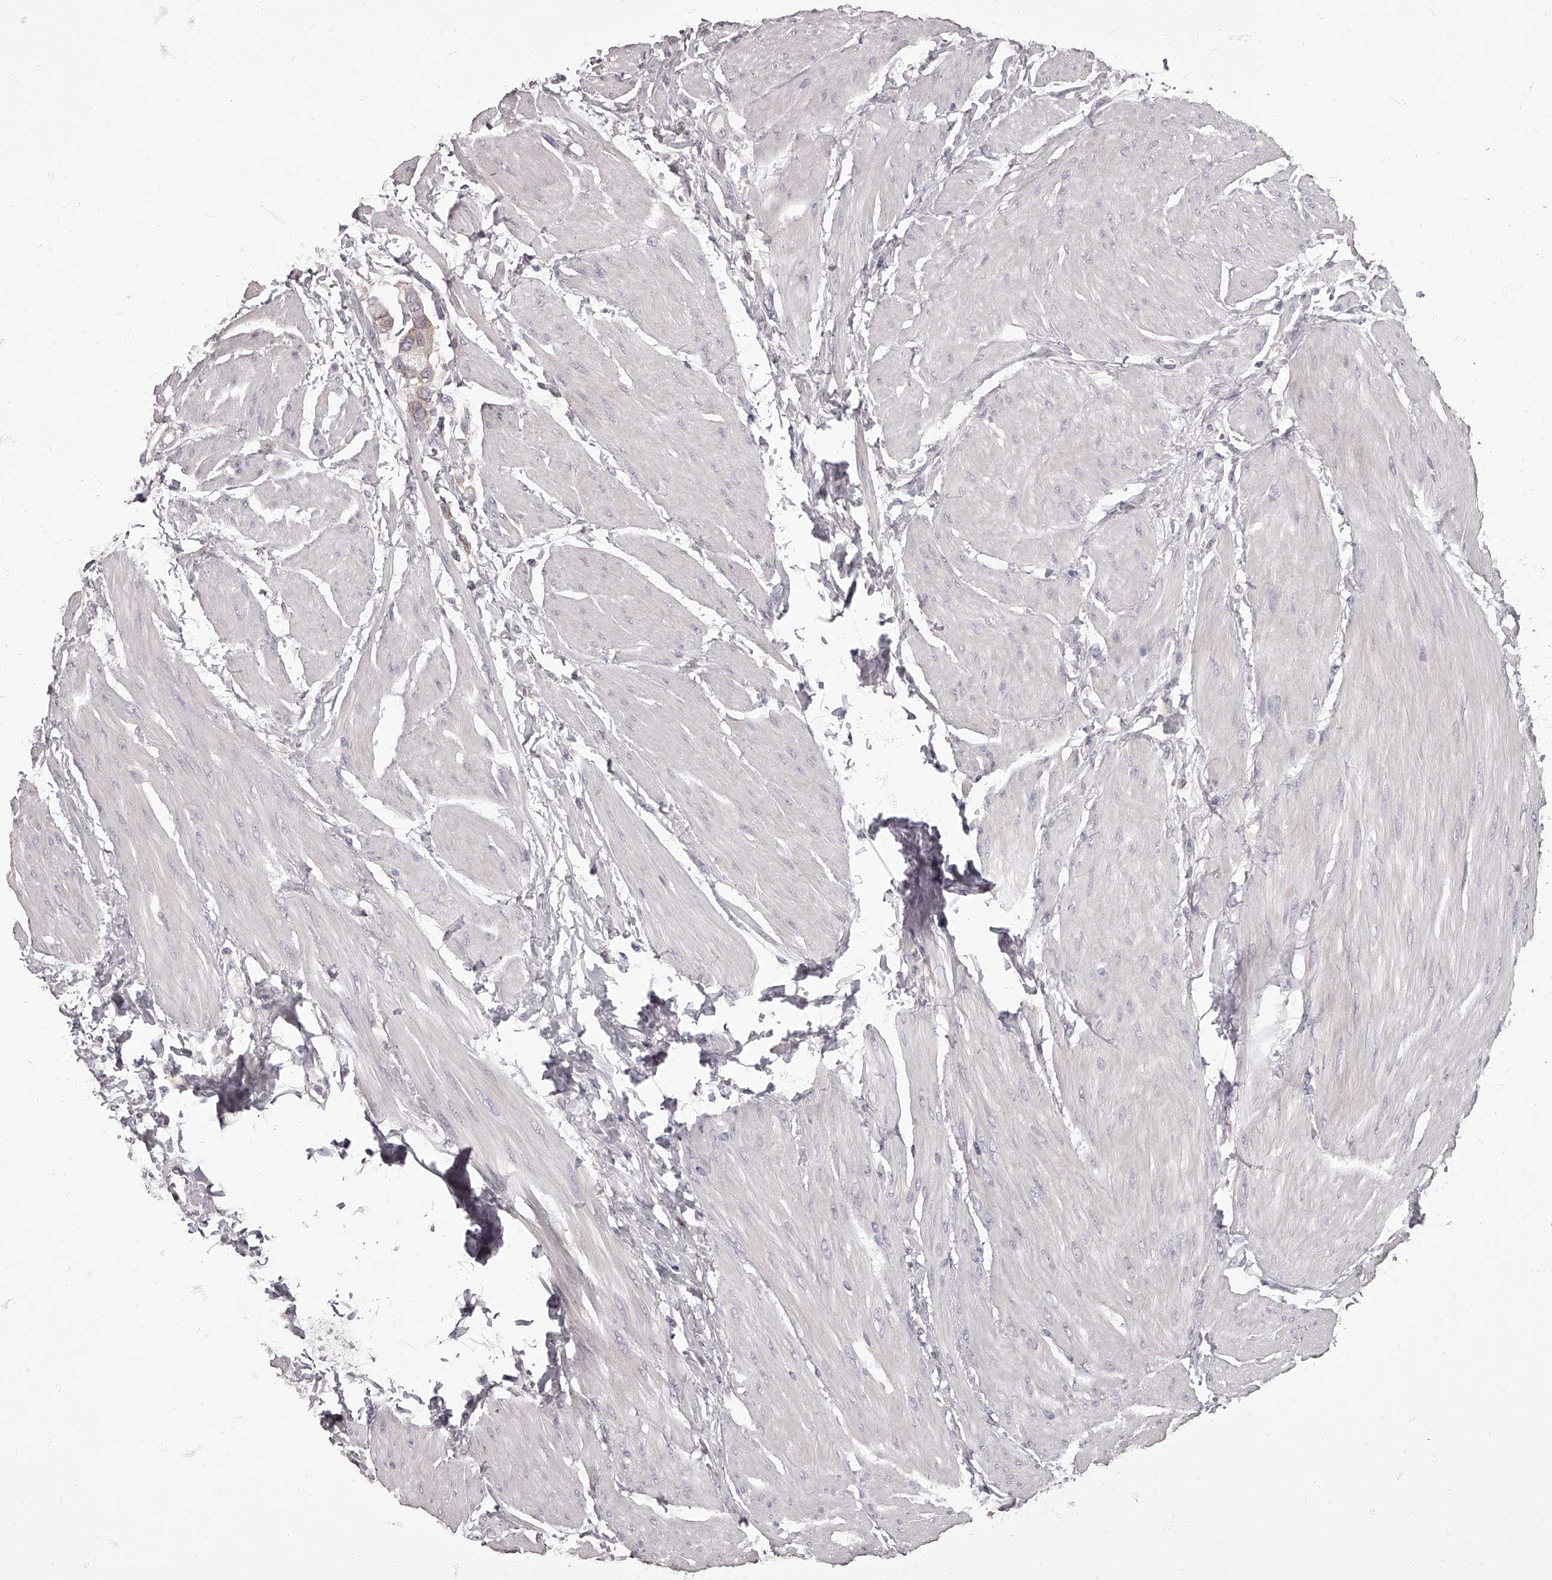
{"staining": {"intensity": "weak", "quantity": "<25%", "location": "cytoplasmic/membranous"}, "tissue": "urothelial cancer", "cell_type": "Tumor cells", "image_type": "cancer", "snomed": [{"axis": "morphology", "description": "Urothelial carcinoma, High grade"}, {"axis": "topography", "description": "Urinary bladder"}], "caption": "IHC photomicrograph of neoplastic tissue: human urothelial carcinoma (high-grade) stained with DAB (3,3'-diaminobenzidine) demonstrates no significant protein staining in tumor cells. The staining is performed using DAB brown chromogen with nuclei counter-stained in using hematoxylin.", "gene": "APEH", "patient": {"sex": "male", "age": 50}}